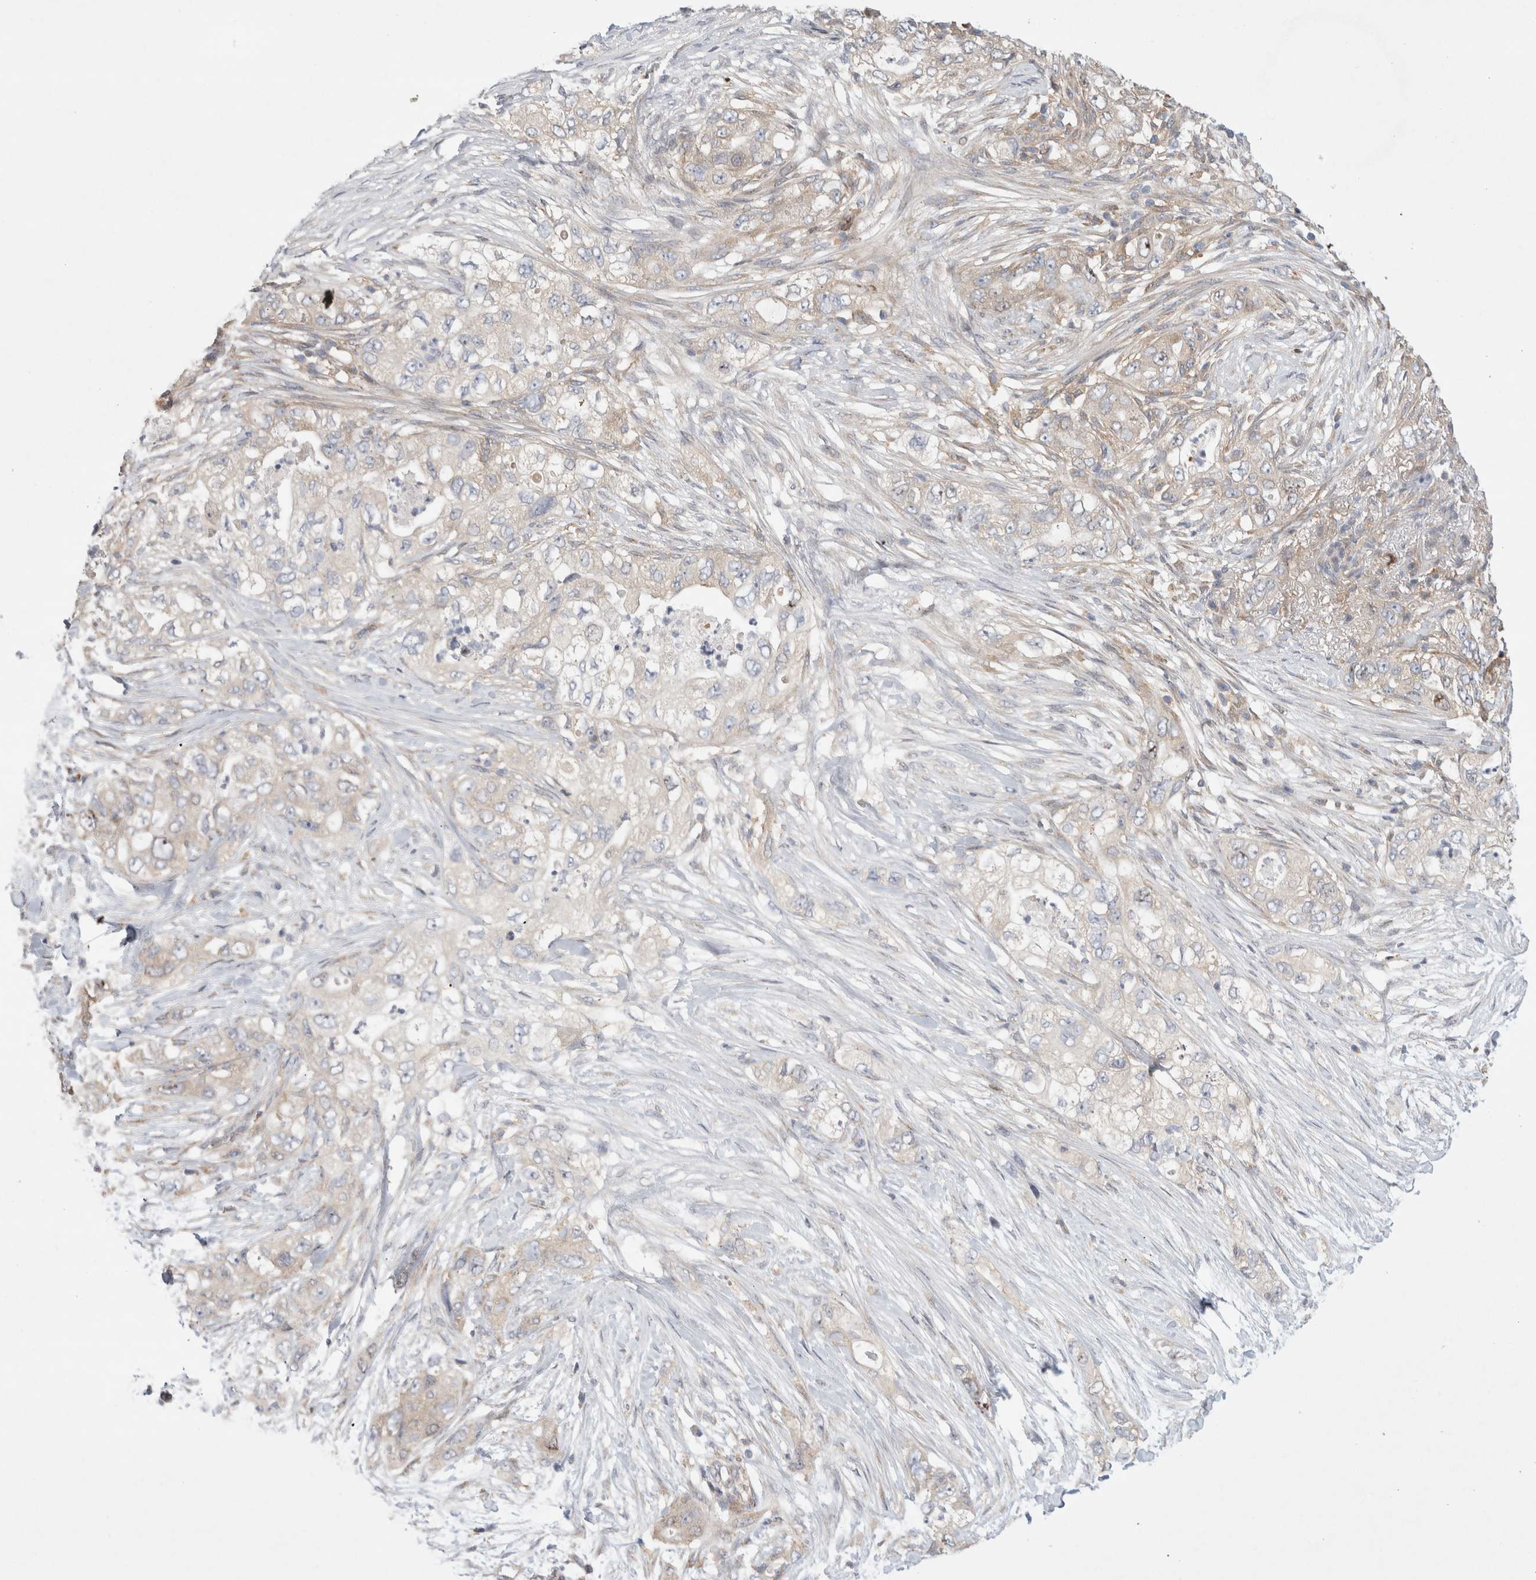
{"staining": {"intensity": "weak", "quantity": "<25%", "location": "cytoplasmic/membranous"}, "tissue": "pancreatic cancer", "cell_type": "Tumor cells", "image_type": "cancer", "snomed": [{"axis": "morphology", "description": "Adenocarcinoma, NOS"}, {"axis": "topography", "description": "Pancreas"}], "caption": "Histopathology image shows no protein staining in tumor cells of pancreatic cancer tissue.", "gene": "CDCA7L", "patient": {"sex": "female", "age": 73}}